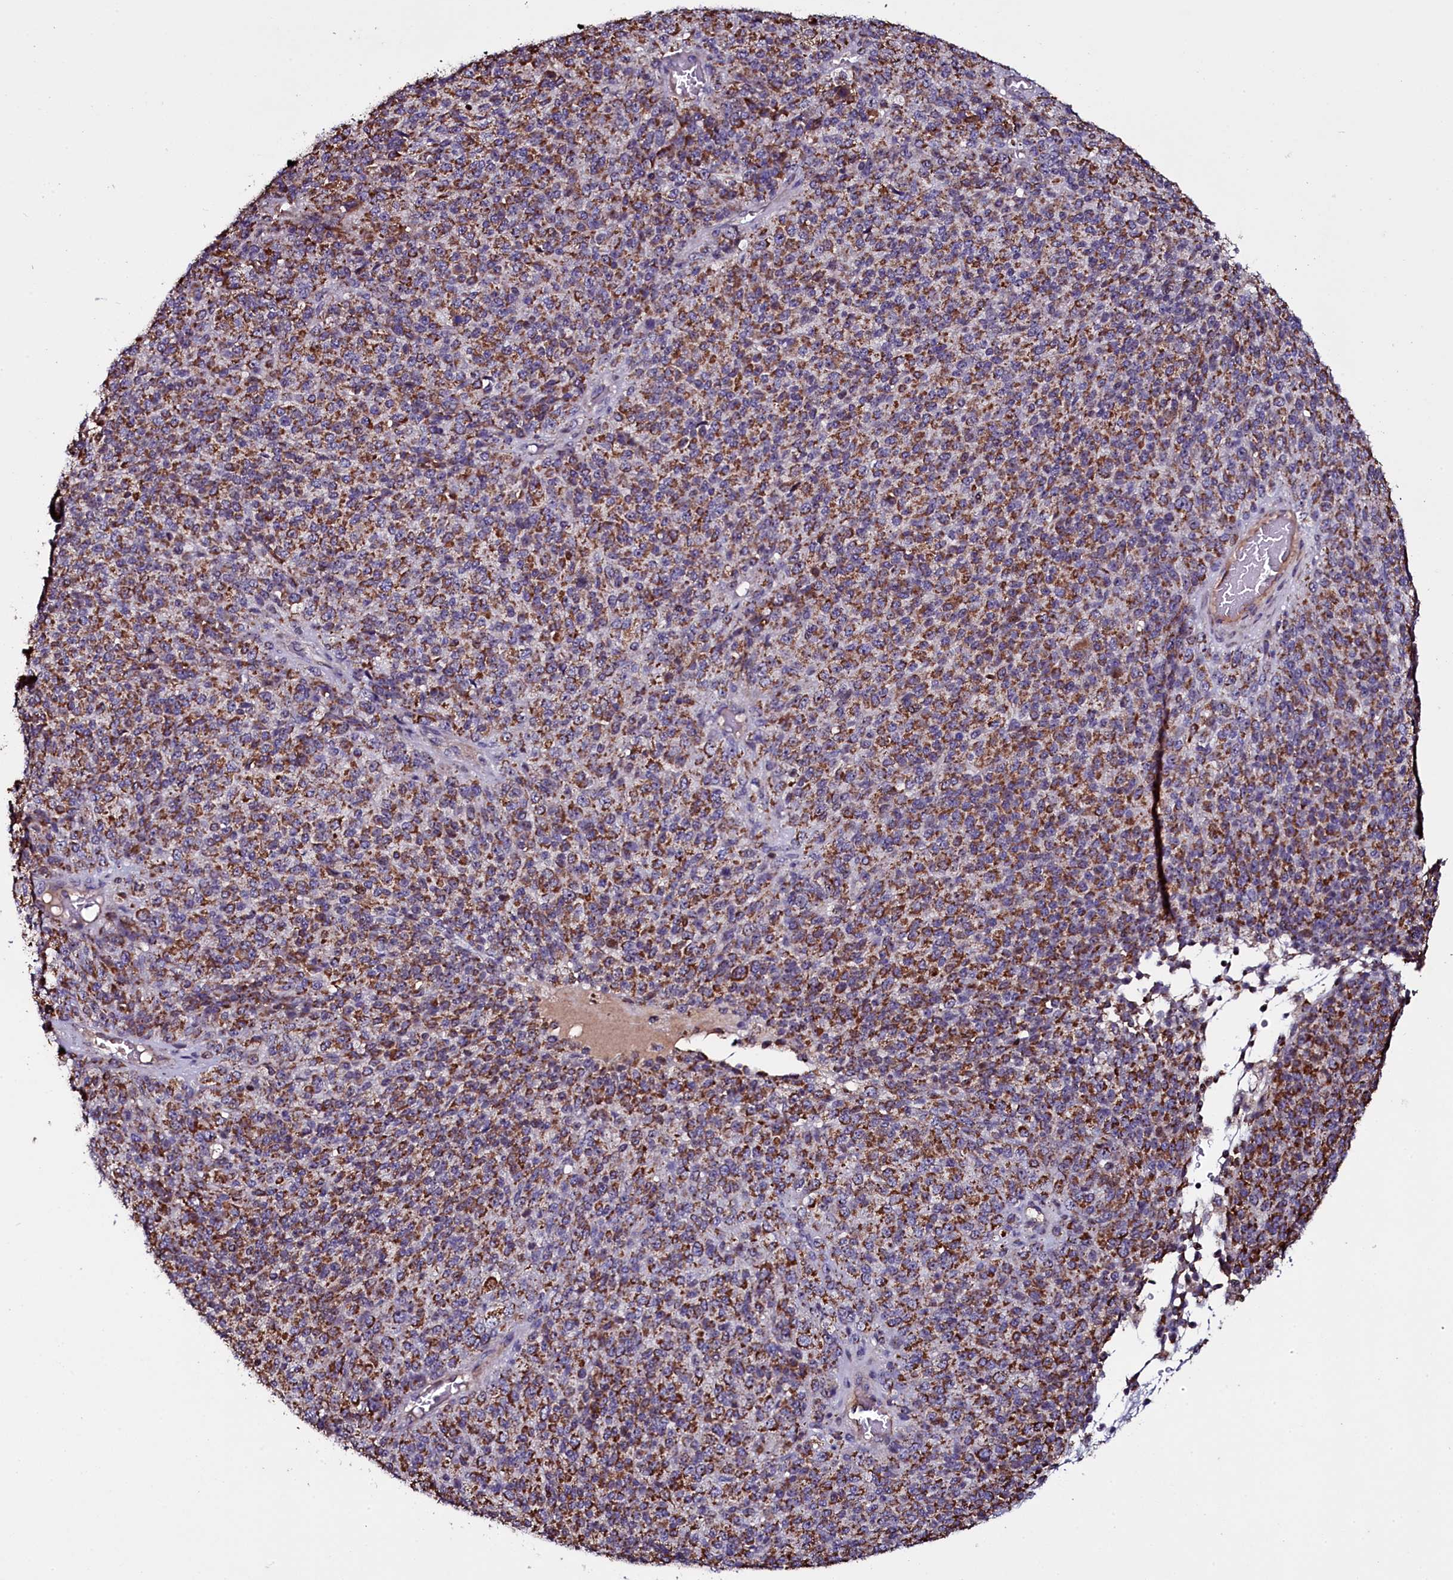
{"staining": {"intensity": "strong", "quantity": ">75%", "location": "cytoplasmic/membranous"}, "tissue": "melanoma", "cell_type": "Tumor cells", "image_type": "cancer", "snomed": [{"axis": "morphology", "description": "Malignant melanoma, Metastatic site"}, {"axis": "topography", "description": "Brain"}], "caption": "This image exhibits immunohistochemistry (IHC) staining of human malignant melanoma (metastatic site), with high strong cytoplasmic/membranous expression in approximately >75% of tumor cells.", "gene": "NAA80", "patient": {"sex": "female", "age": 56}}